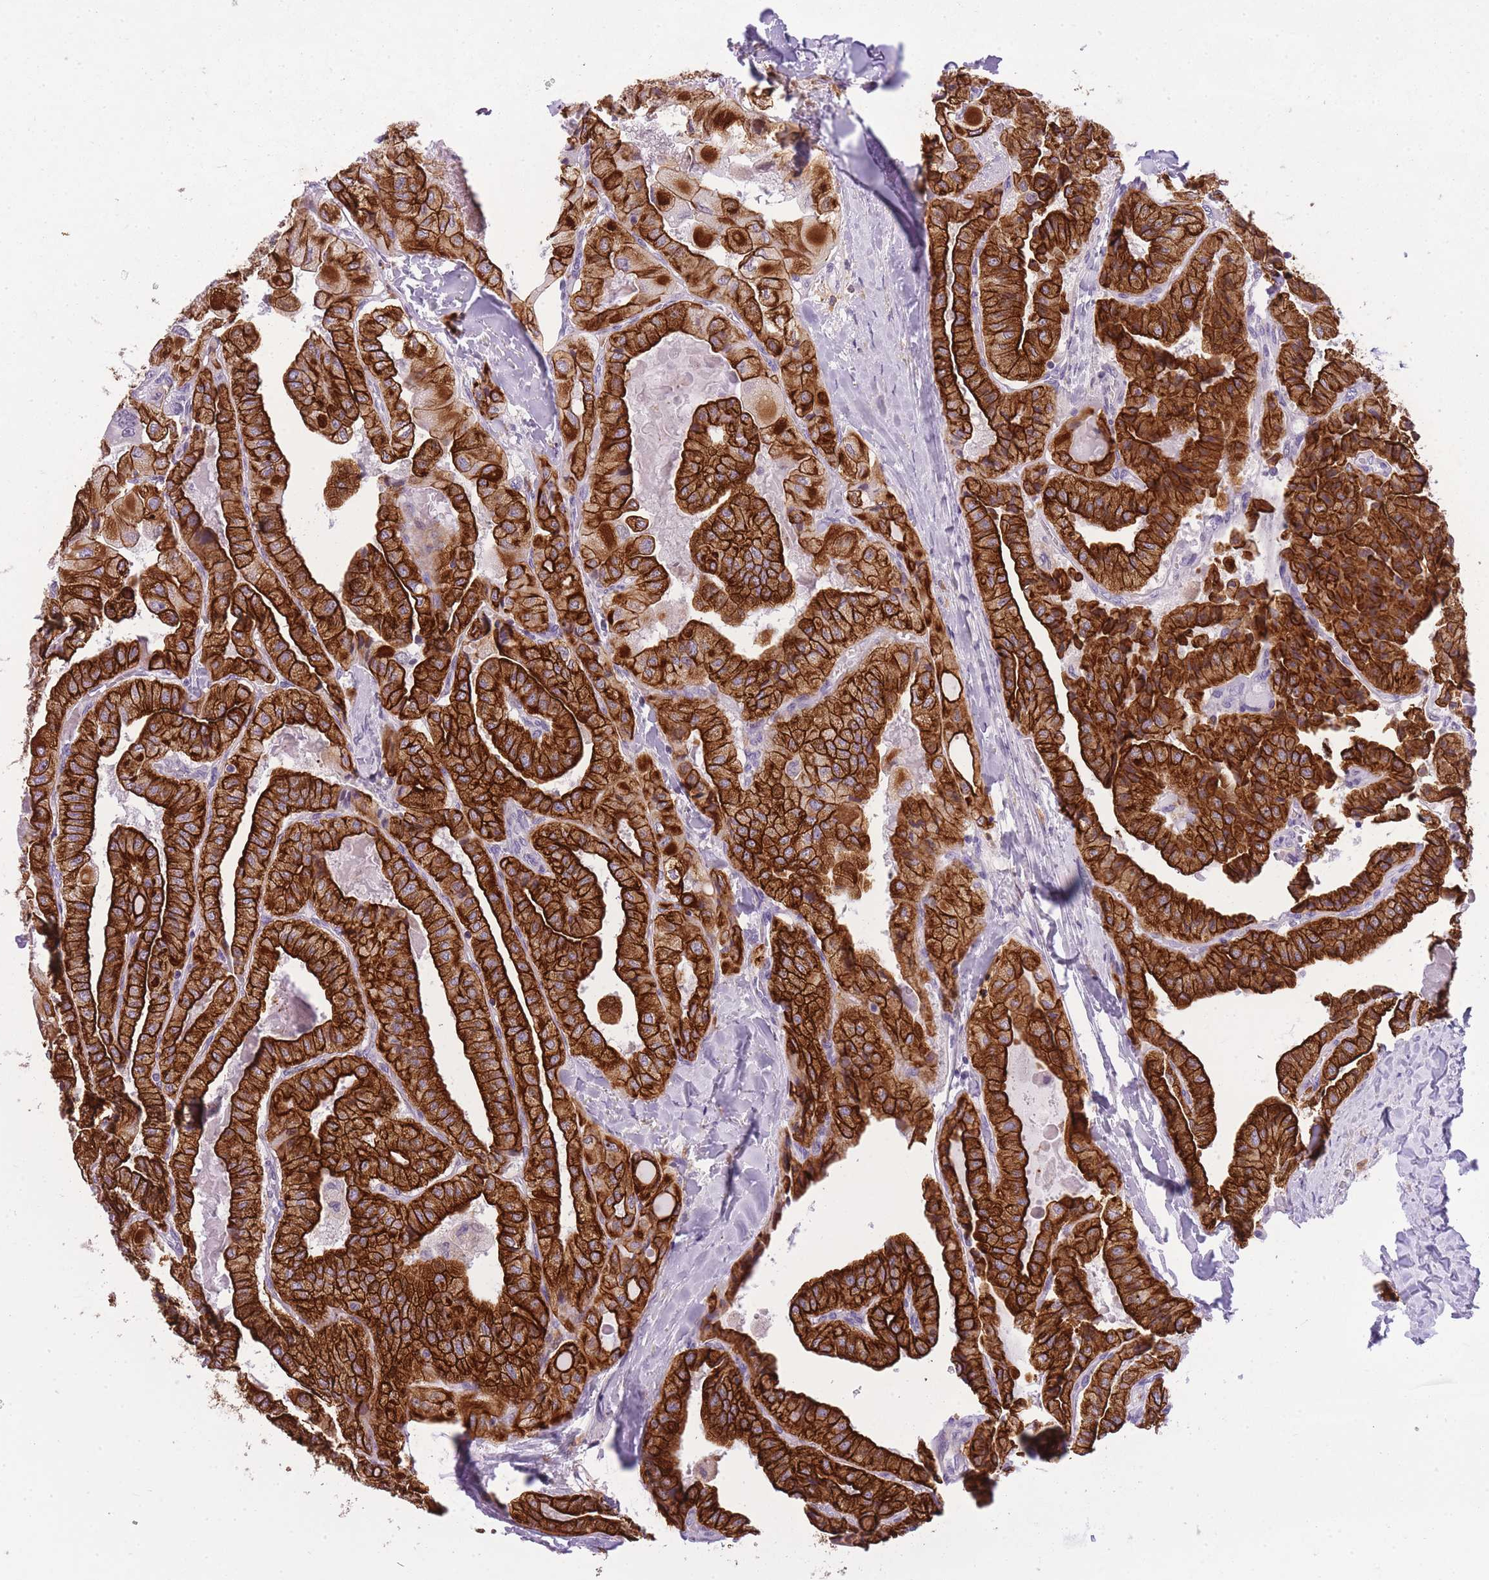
{"staining": {"intensity": "strong", "quantity": ">75%", "location": "cytoplasmic/membranous"}, "tissue": "thyroid cancer", "cell_type": "Tumor cells", "image_type": "cancer", "snomed": [{"axis": "morphology", "description": "Normal tissue, NOS"}, {"axis": "morphology", "description": "Papillary adenocarcinoma, NOS"}, {"axis": "topography", "description": "Thyroid gland"}], "caption": "DAB (3,3'-diaminobenzidine) immunohistochemical staining of thyroid cancer displays strong cytoplasmic/membranous protein expression in approximately >75% of tumor cells.", "gene": "RADX", "patient": {"sex": "female", "age": 59}}